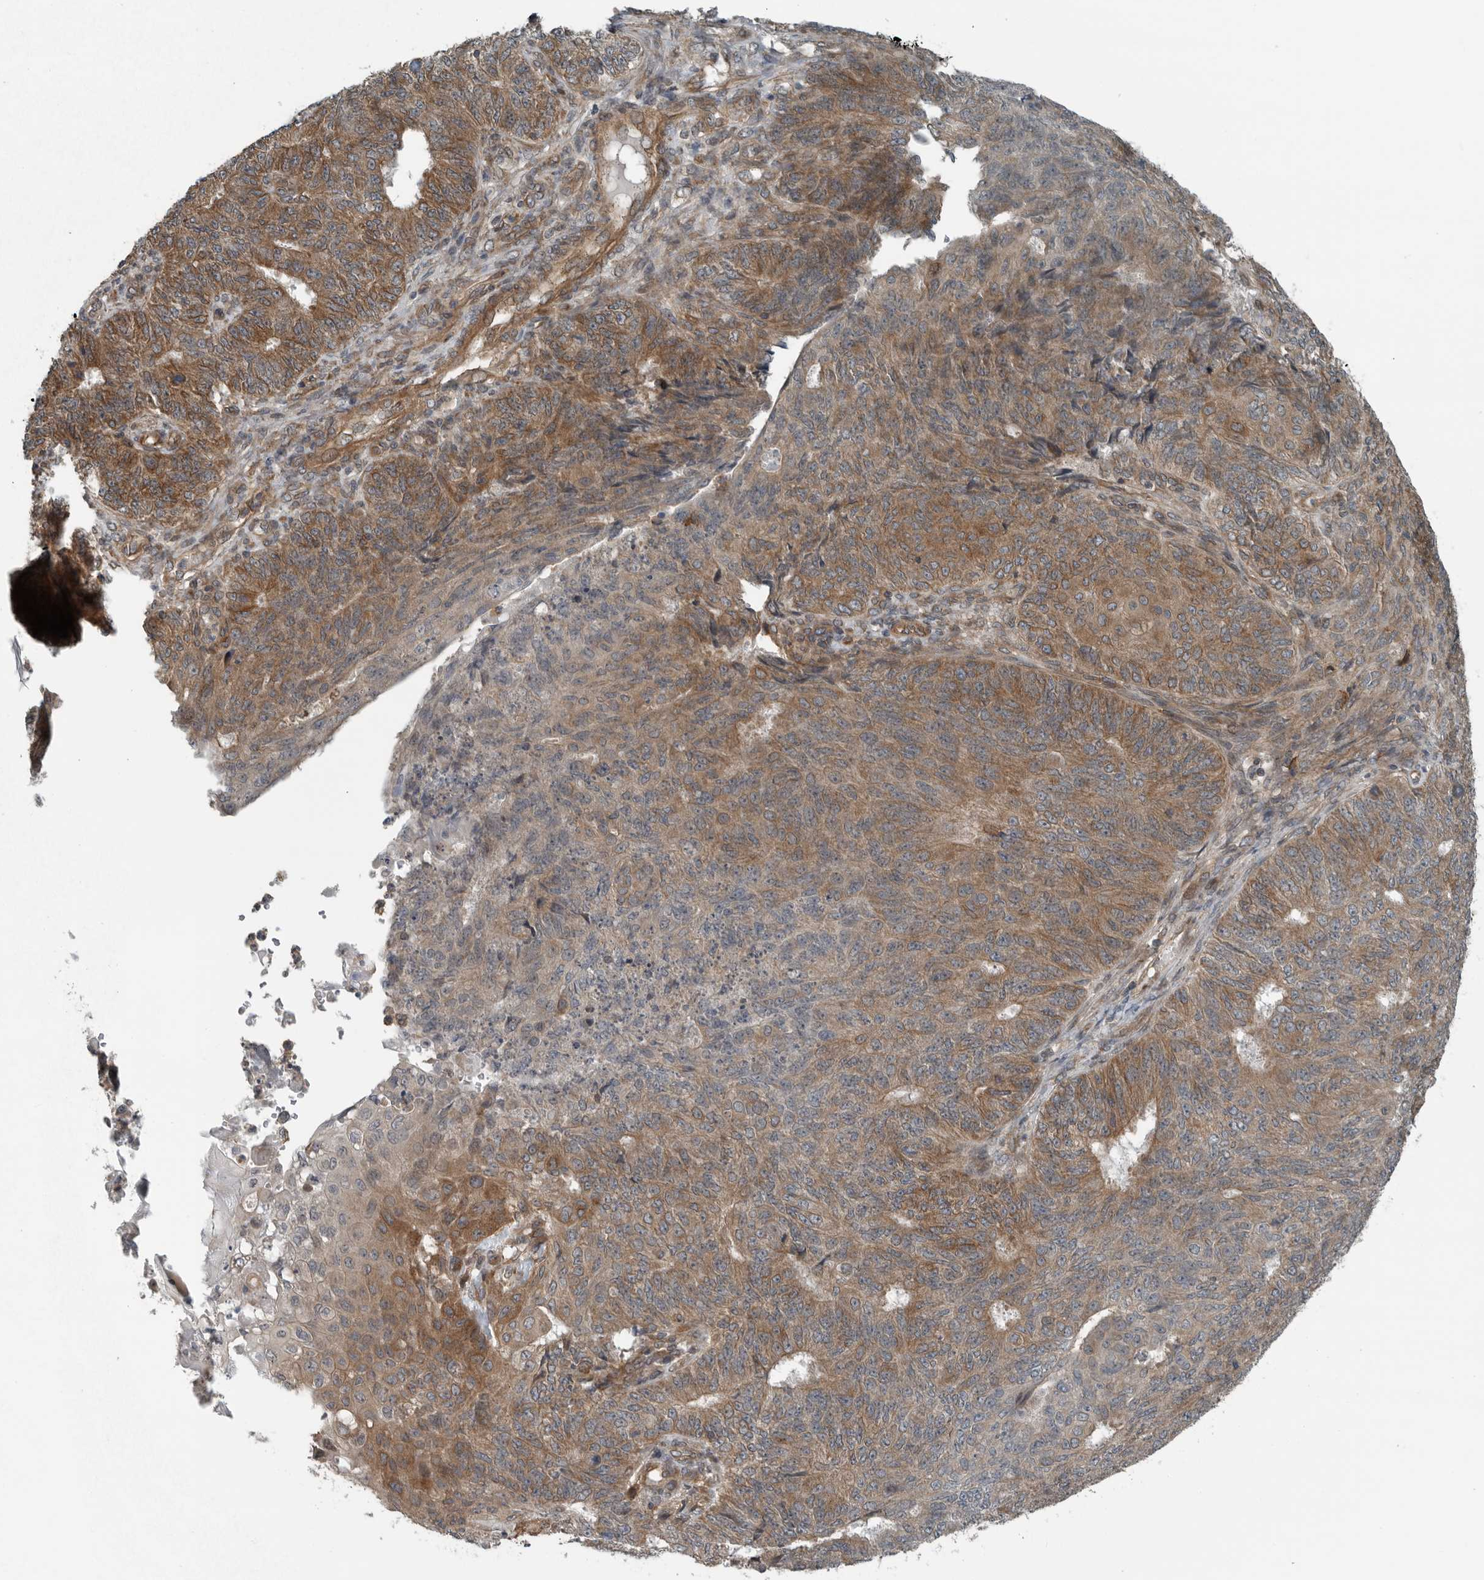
{"staining": {"intensity": "moderate", "quantity": ">75%", "location": "cytoplasmic/membranous"}, "tissue": "endometrial cancer", "cell_type": "Tumor cells", "image_type": "cancer", "snomed": [{"axis": "morphology", "description": "Adenocarcinoma, NOS"}, {"axis": "topography", "description": "Endometrium"}], "caption": "Endometrial cancer stained for a protein (brown) shows moderate cytoplasmic/membranous positive staining in about >75% of tumor cells.", "gene": "AMFR", "patient": {"sex": "female", "age": 32}}